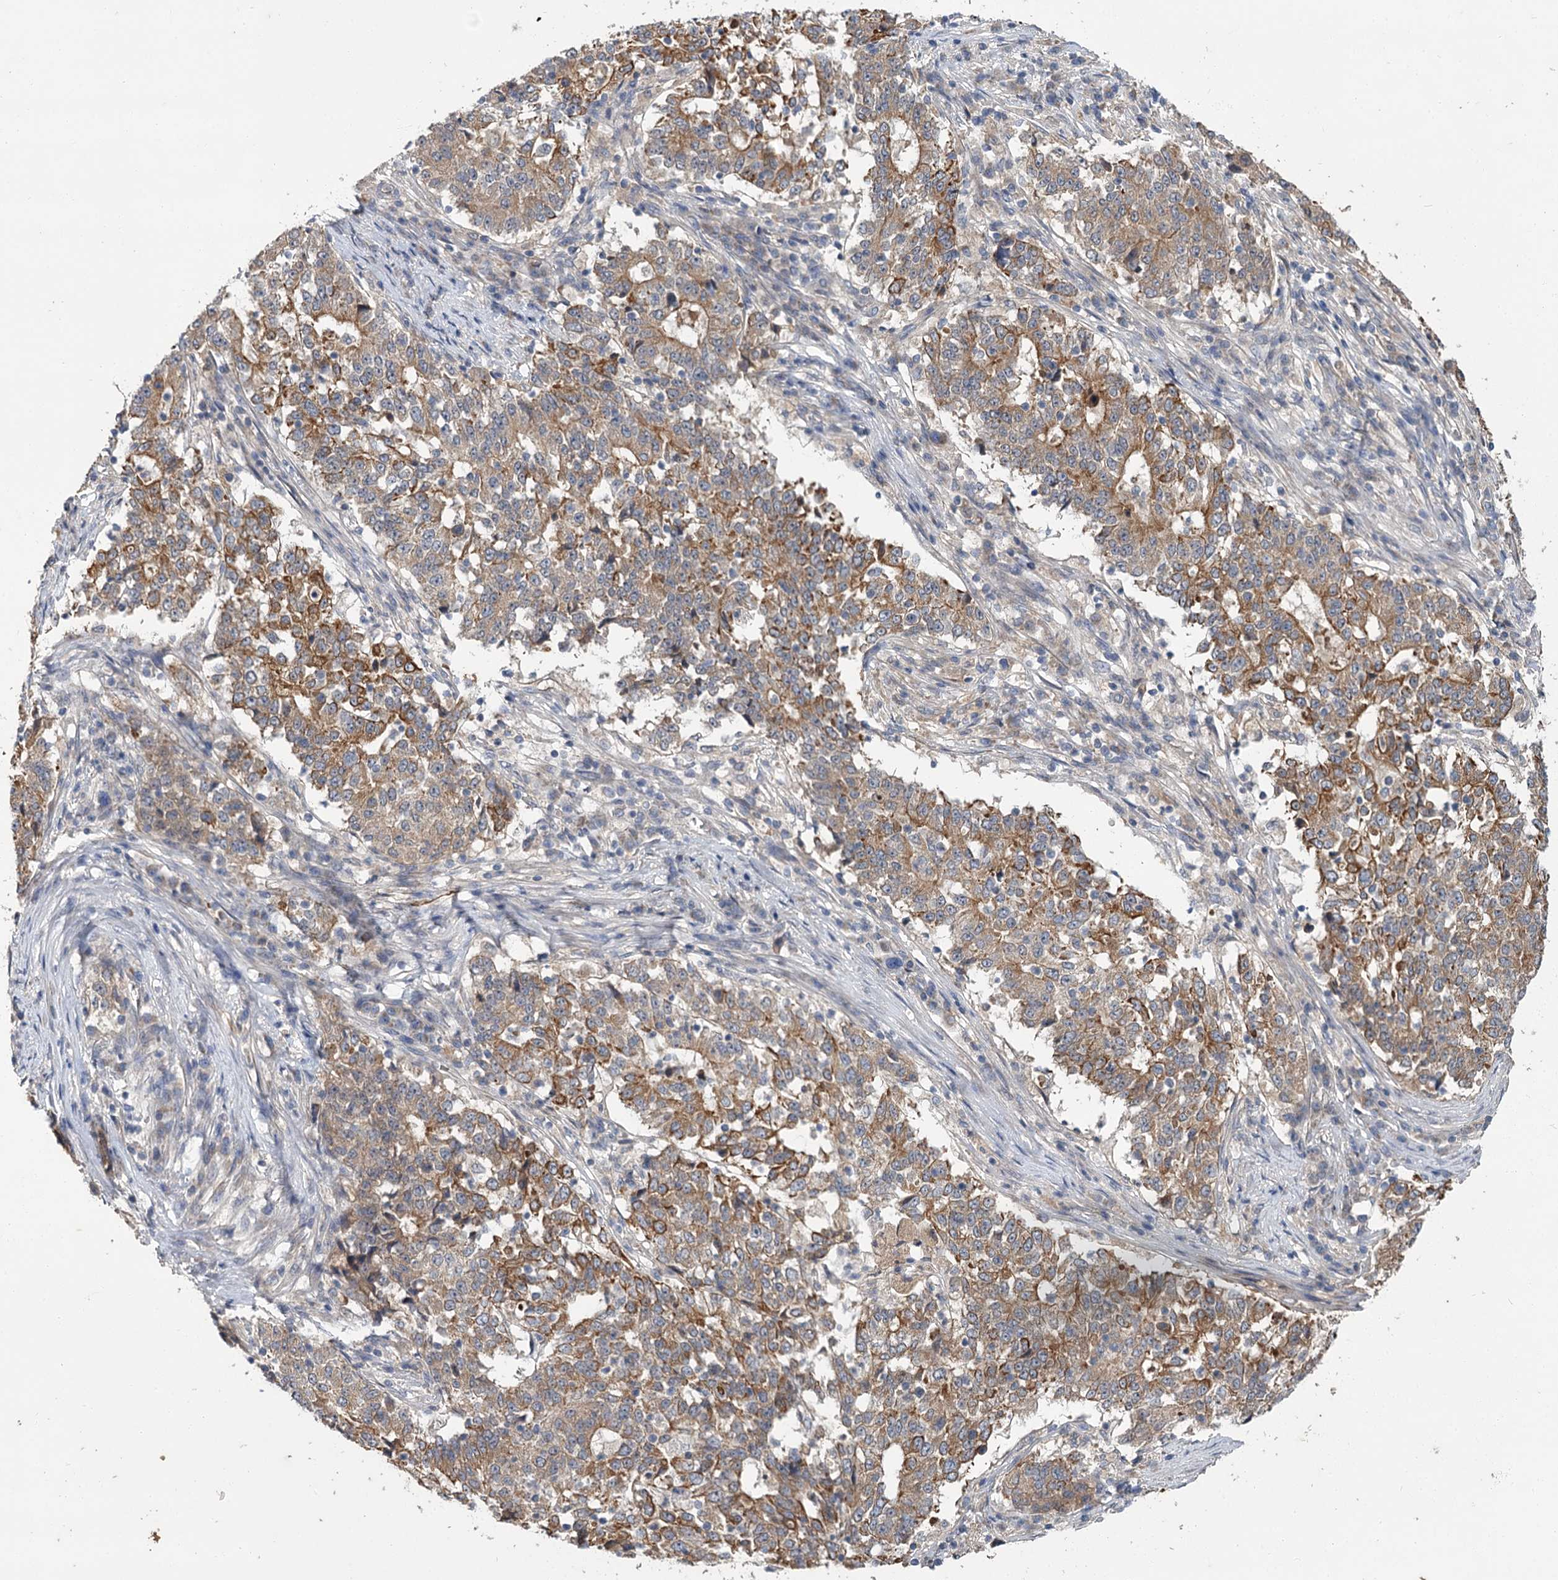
{"staining": {"intensity": "moderate", "quantity": "25%-75%", "location": "cytoplasmic/membranous"}, "tissue": "stomach cancer", "cell_type": "Tumor cells", "image_type": "cancer", "snomed": [{"axis": "morphology", "description": "Adenocarcinoma, NOS"}, {"axis": "topography", "description": "Stomach"}], "caption": "A brown stain shows moderate cytoplasmic/membranous staining of a protein in human stomach cancer tumor cells. The staining is performed using DAB (3,3'-diaminobenzidine) brown chromogen to label protein expression. The nuclei are counter-stained blue using hematoxylin.", "gene": "MFN1", "patient": {"sex": "male", "age": 59}}